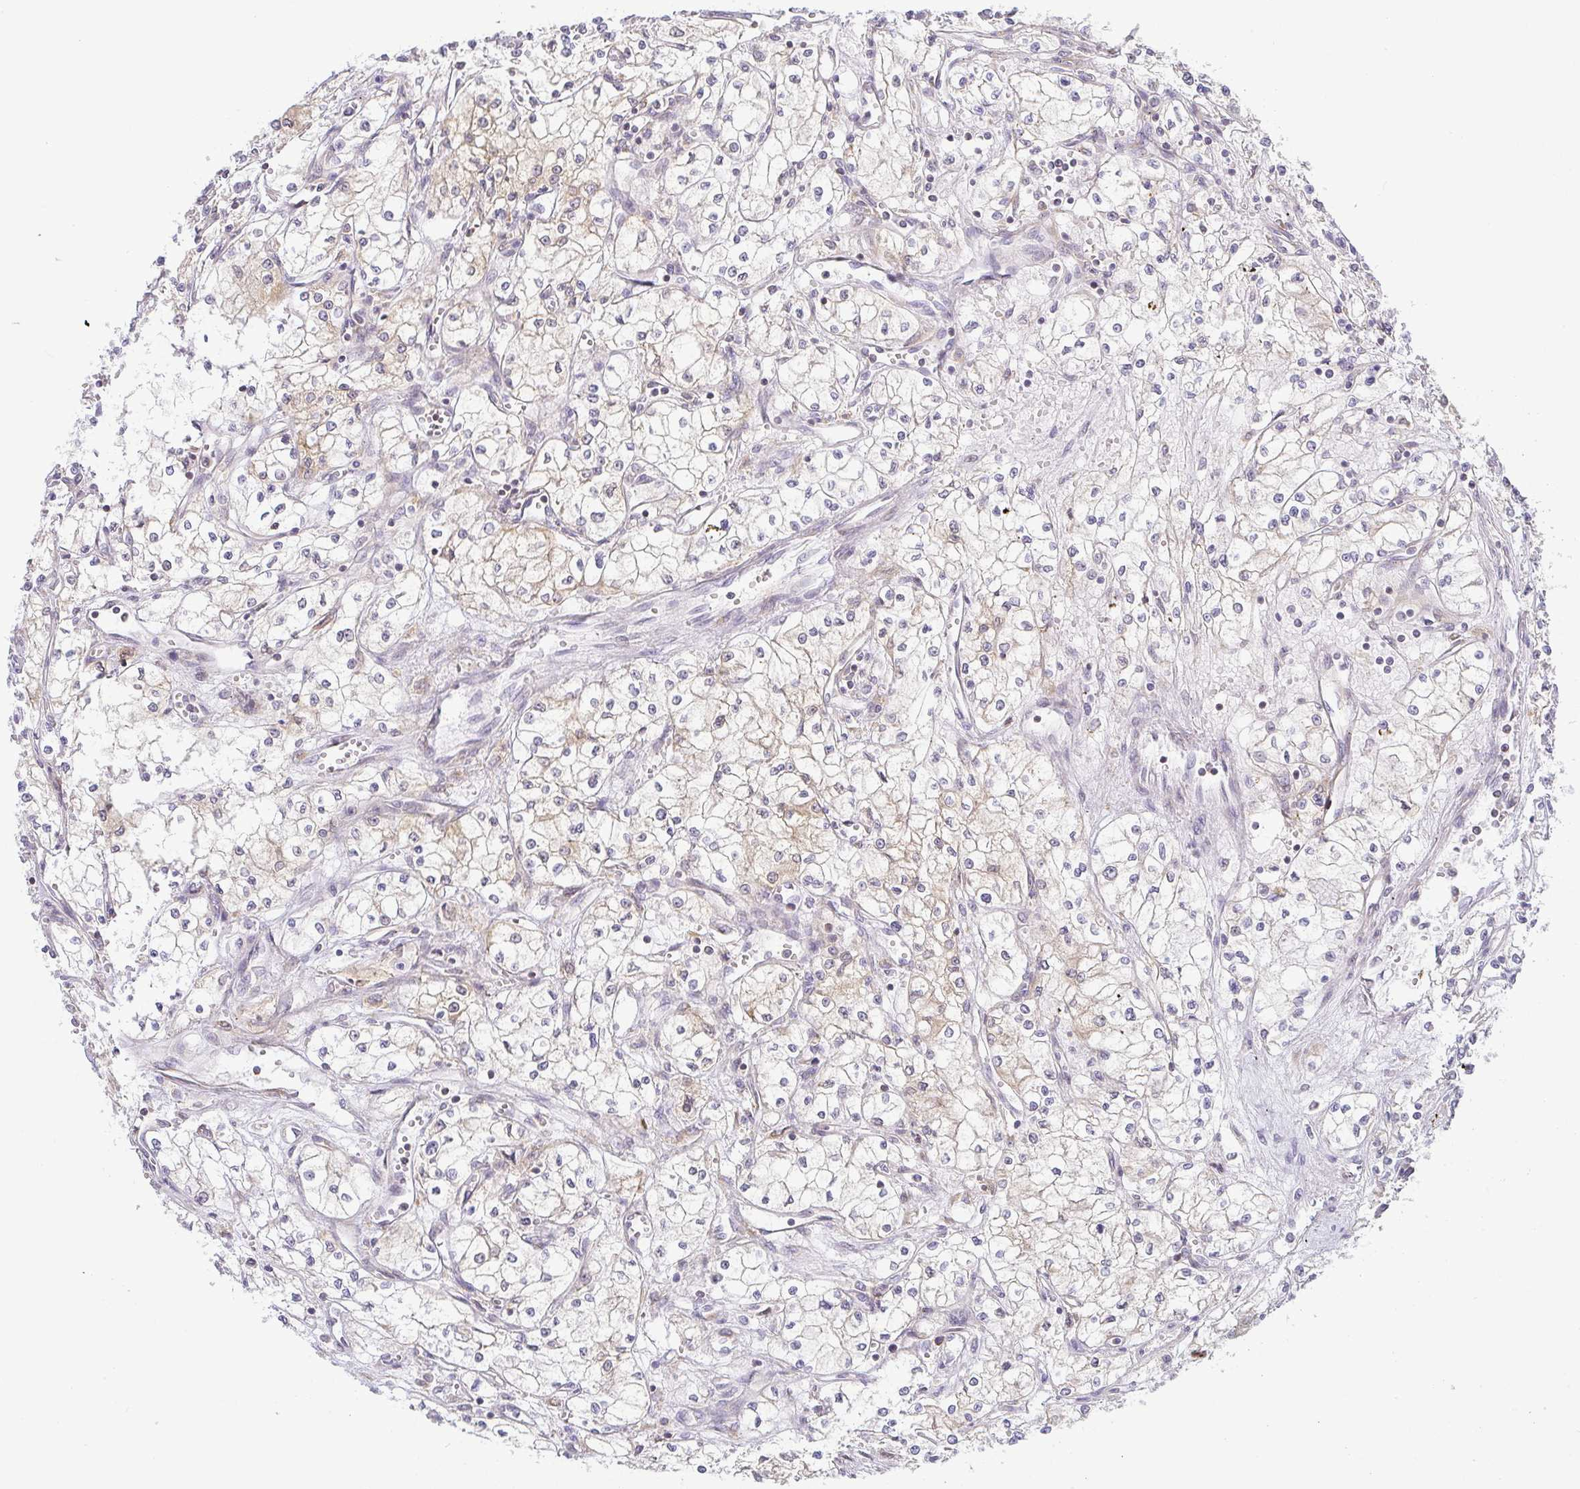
{"staining": {"intensity": "weak", "quantity": "25%-75%", "location": "cytoplasmic/membranous"}, "tissue": "renal cancer", "cell_type": "Tumor cells", "image_type": "cancer", "snomed": [{"axis": "morphology", "description": "Adenocarcinoma, NOS"}, {"axis": "topography", "description": "Kidney"}], "caption": "Approximately 25%-75% of tumor cells in human adenocarcinoma (renal) demonstrate weak cytoplasmic/membranous protein expression as visualized by brown immunohistochemical staining.", "gene": "DERL2", "patient": {"sex": "male", "age": 59}}